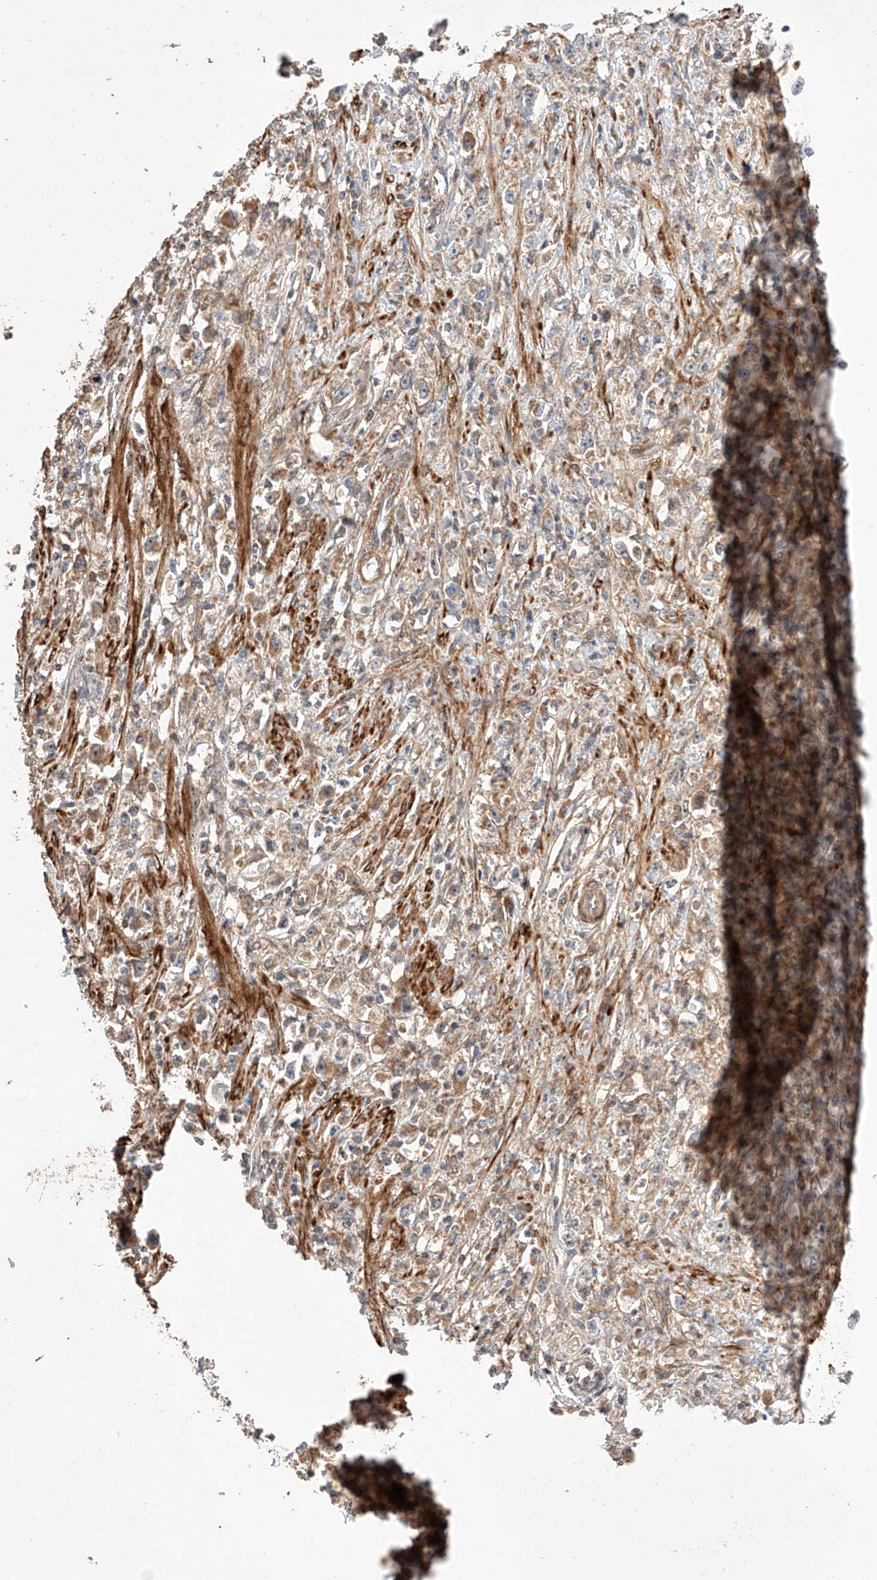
{"staining": {"intensity": "negative", "quantity": "none", "location": "none"}, "tissue": "stomach cancer", "cell_type": "Tumor cells", "image_type": "cancer", "snomed": [{"axis": "morphology", "description": "Adenocarcinoma, NOS"}, {"axis": "topography", "description": "Stomach"}], "caption": "Human stomach cancer stained for a protein using immunohistochemistry exhibits no staining in tumor cells.", "gene": "RAB23", "patient": {"sex": "female", "age": 59}}